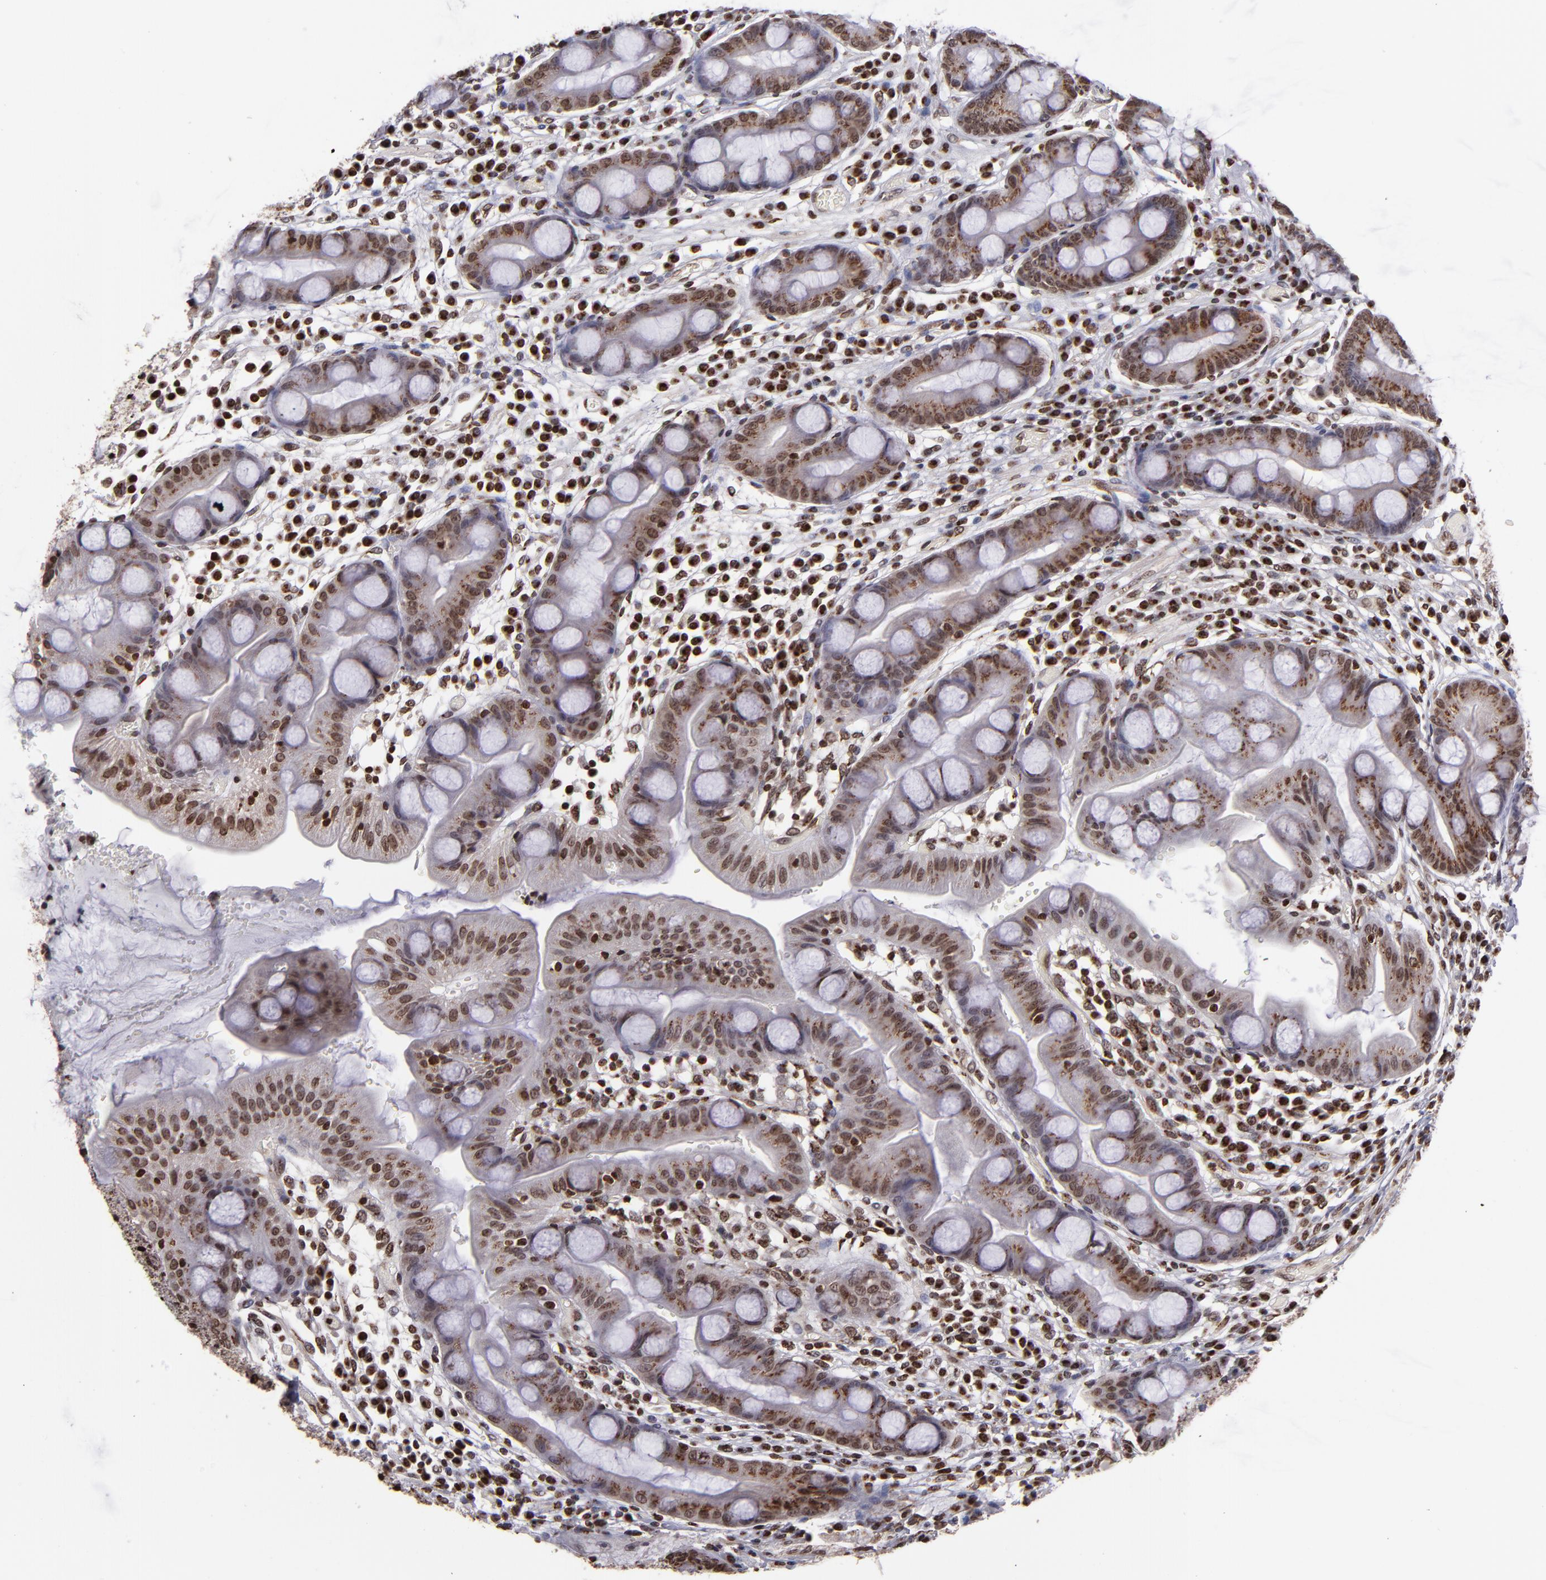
{"staining": {"intensity": "moderate", "quantity": ">75%", "location": "cytoplasmic/membranous,nuclear"}, "tissue": "stomach", "cell_type": "Glandular cells", "image_type": "normal", "snomed": [{"axis": "morphology", "description": "Normal tissue, NOS"}, {"axis": "morphology", "description": "Inflammation, NOS"}, {"axis": "topography", "description": "Stomach, lower"}], "caption": "The micrograph shows immunohistochemical staining of benign stomach. There is moderate cytoplasmic/membranous,nuclear expression is seen in about >75% of glandular cells. The protein of interest is stained brown, and the nuclei are stained in blue (DAB (3,3'-diaminobenzidine) IHC with brightfield microscopy, high magnification).", "gene": "CSDC2", "patient": {"sex": "male", "age": 59}}